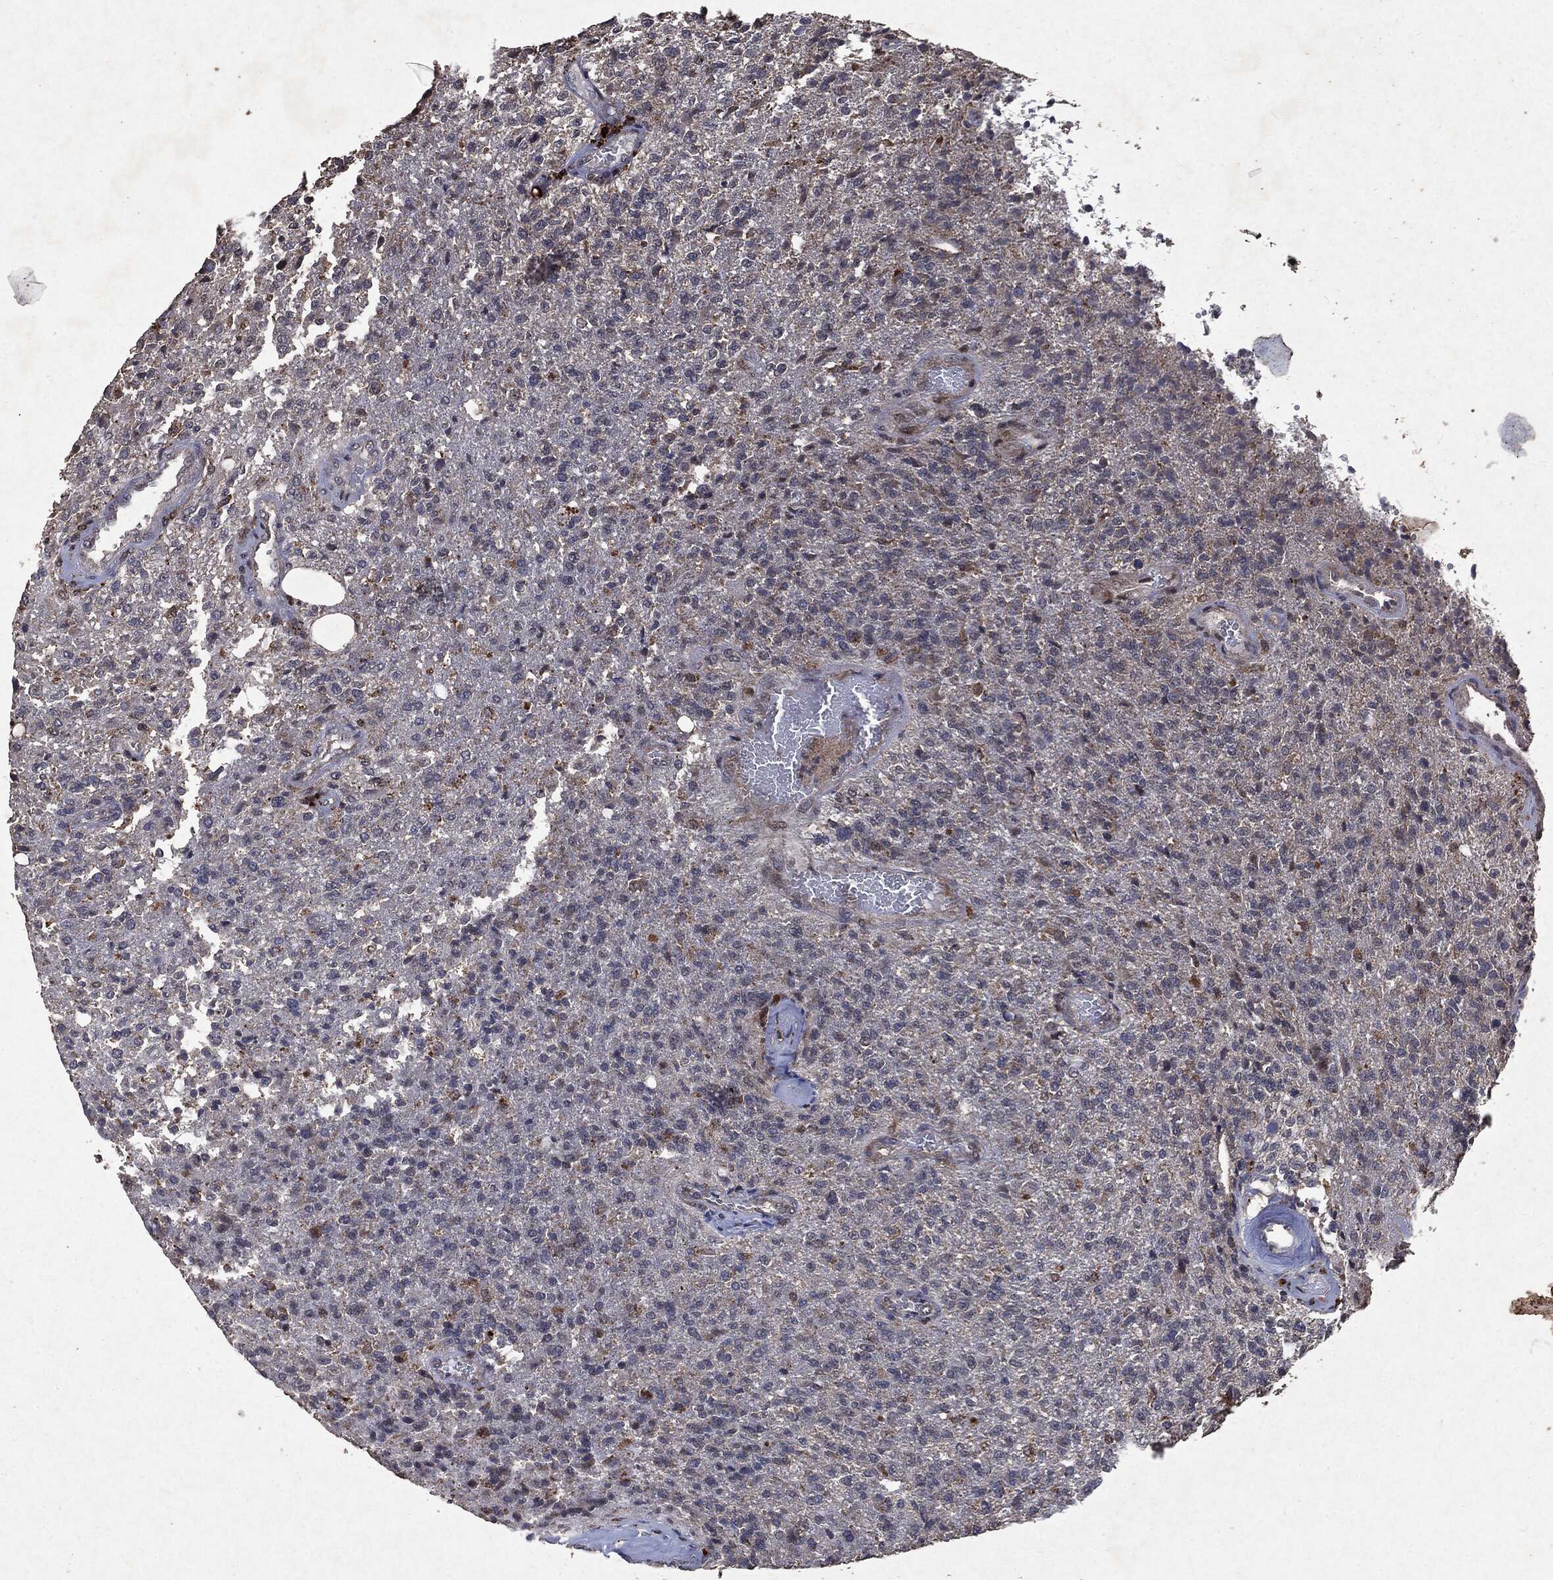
{"staining": {"intensity": "negative", "quantity": "none", "location": "none"}, "tissue": "glioma", "cell_type": "Tumor cells", "image_type": "cancer", "snomed": [{"axis": "morphology", "description": "Glioma, malignant, High grade"}, {"axis": "topography", "description": "Brain"}], "caption": "Immunohistochemical staining of human glioma demonstrates no significant positivity in tumor cells.", "gene": "PTEN", "patient": {"sex": "male", "age": 56}}